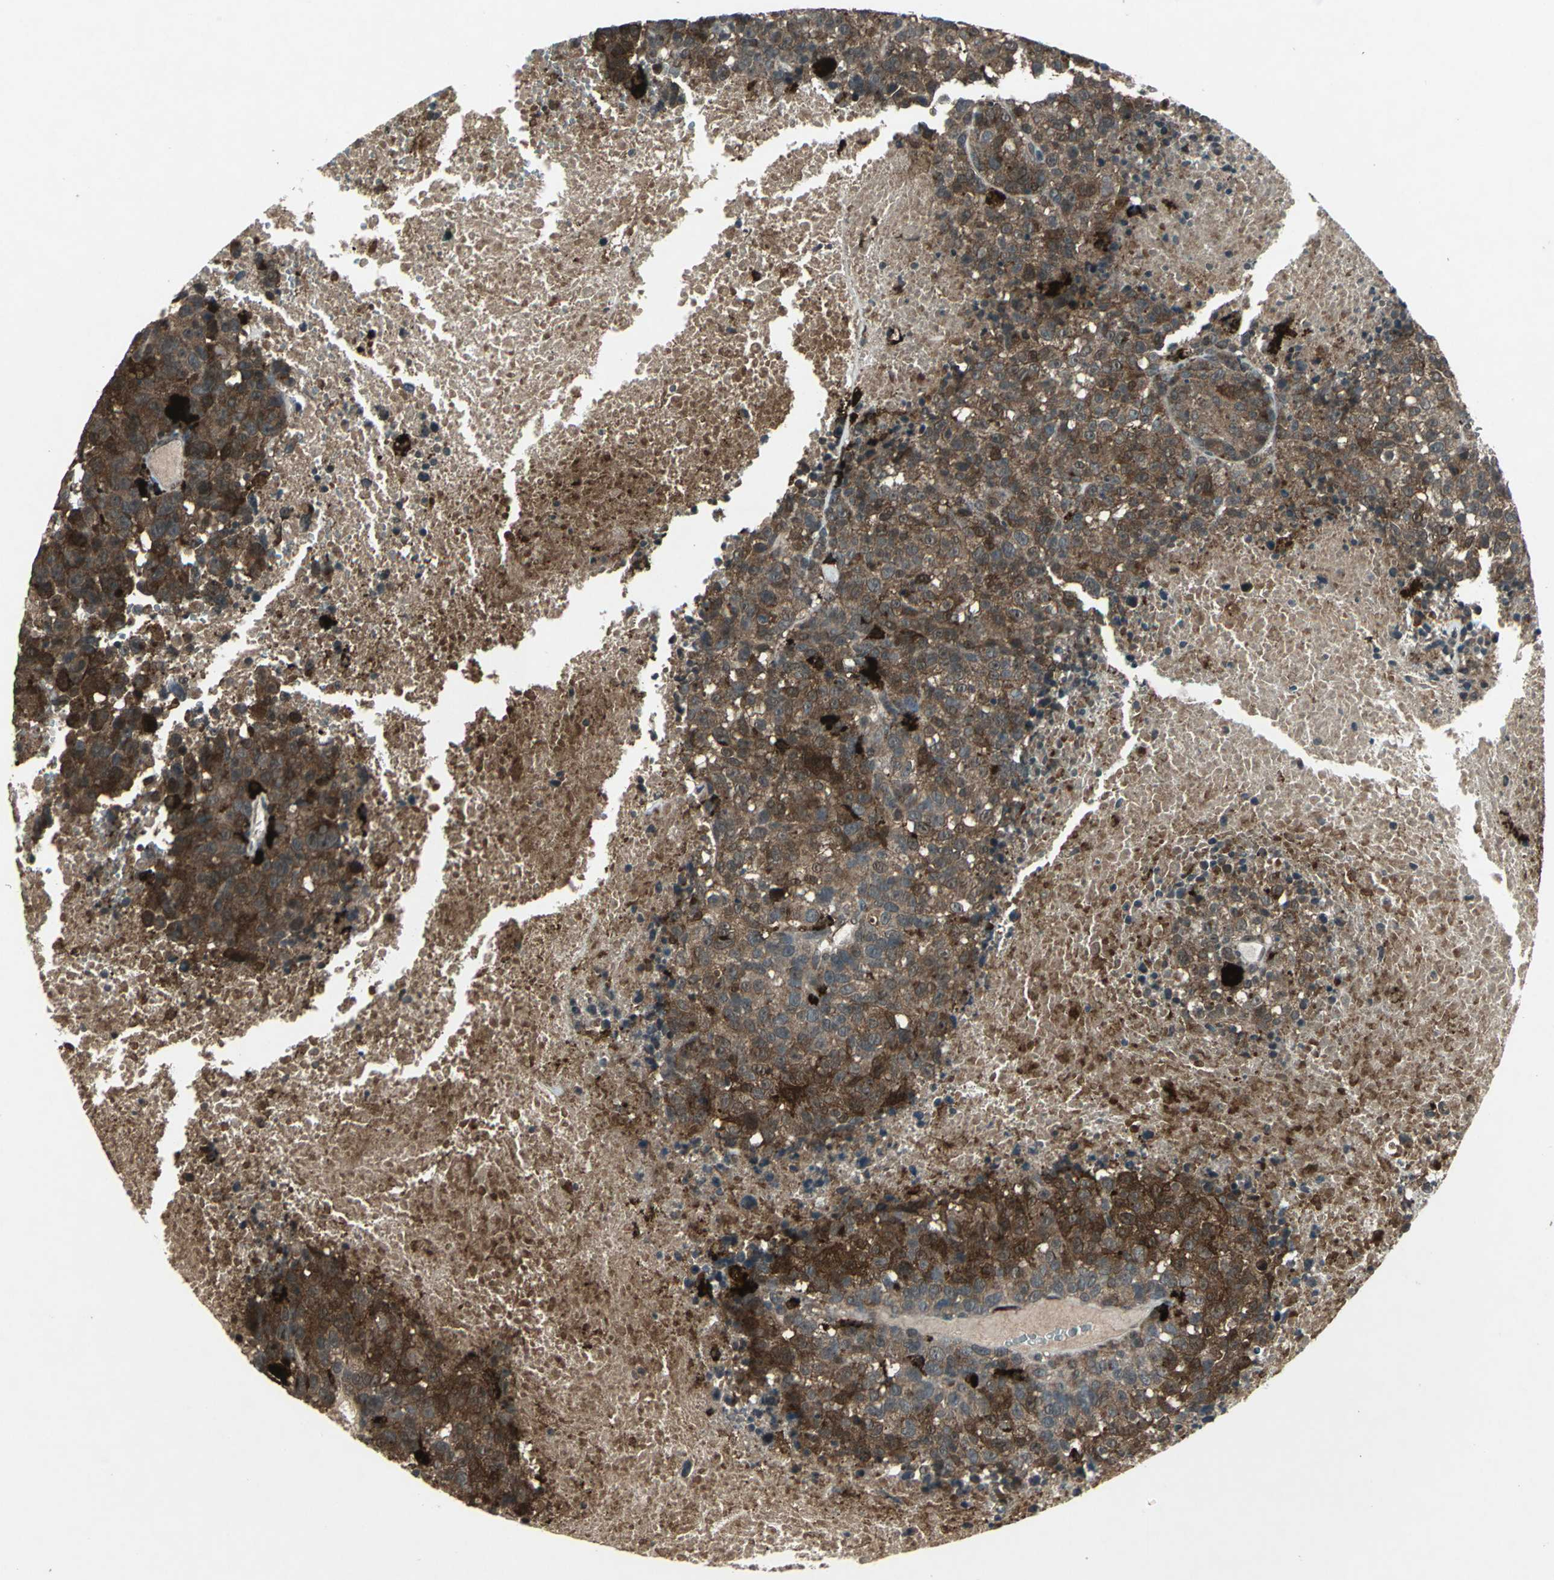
{"staining": {"intensity": "strong", "quantity": ">75%", "location": "cytoplasmic/membranous"}, "tissue": "melanoma", "cell_type": "Tumor cells", "image_type": "cancer", "snomed": [{"axis": "morphology", "description": "Malignant melanoma, Metastatic site"}, {"axis": "topography", "description": "Cerebral cortex"}], "caption": "Protein analysis of malignant melanoma (metastatic site) tissue shows strong cytoplasmic/membranous staining in approximately >75% of tumor cells. The staining was performed using DAB (3,3'-diaminobenzidine) to visualize the protein expression in brown, while the nuclei were stained in blue with hematoxylin (Magnification: 20x).", "gene": "PYCARD", "patient": {"sex": "female", "age": 52}}